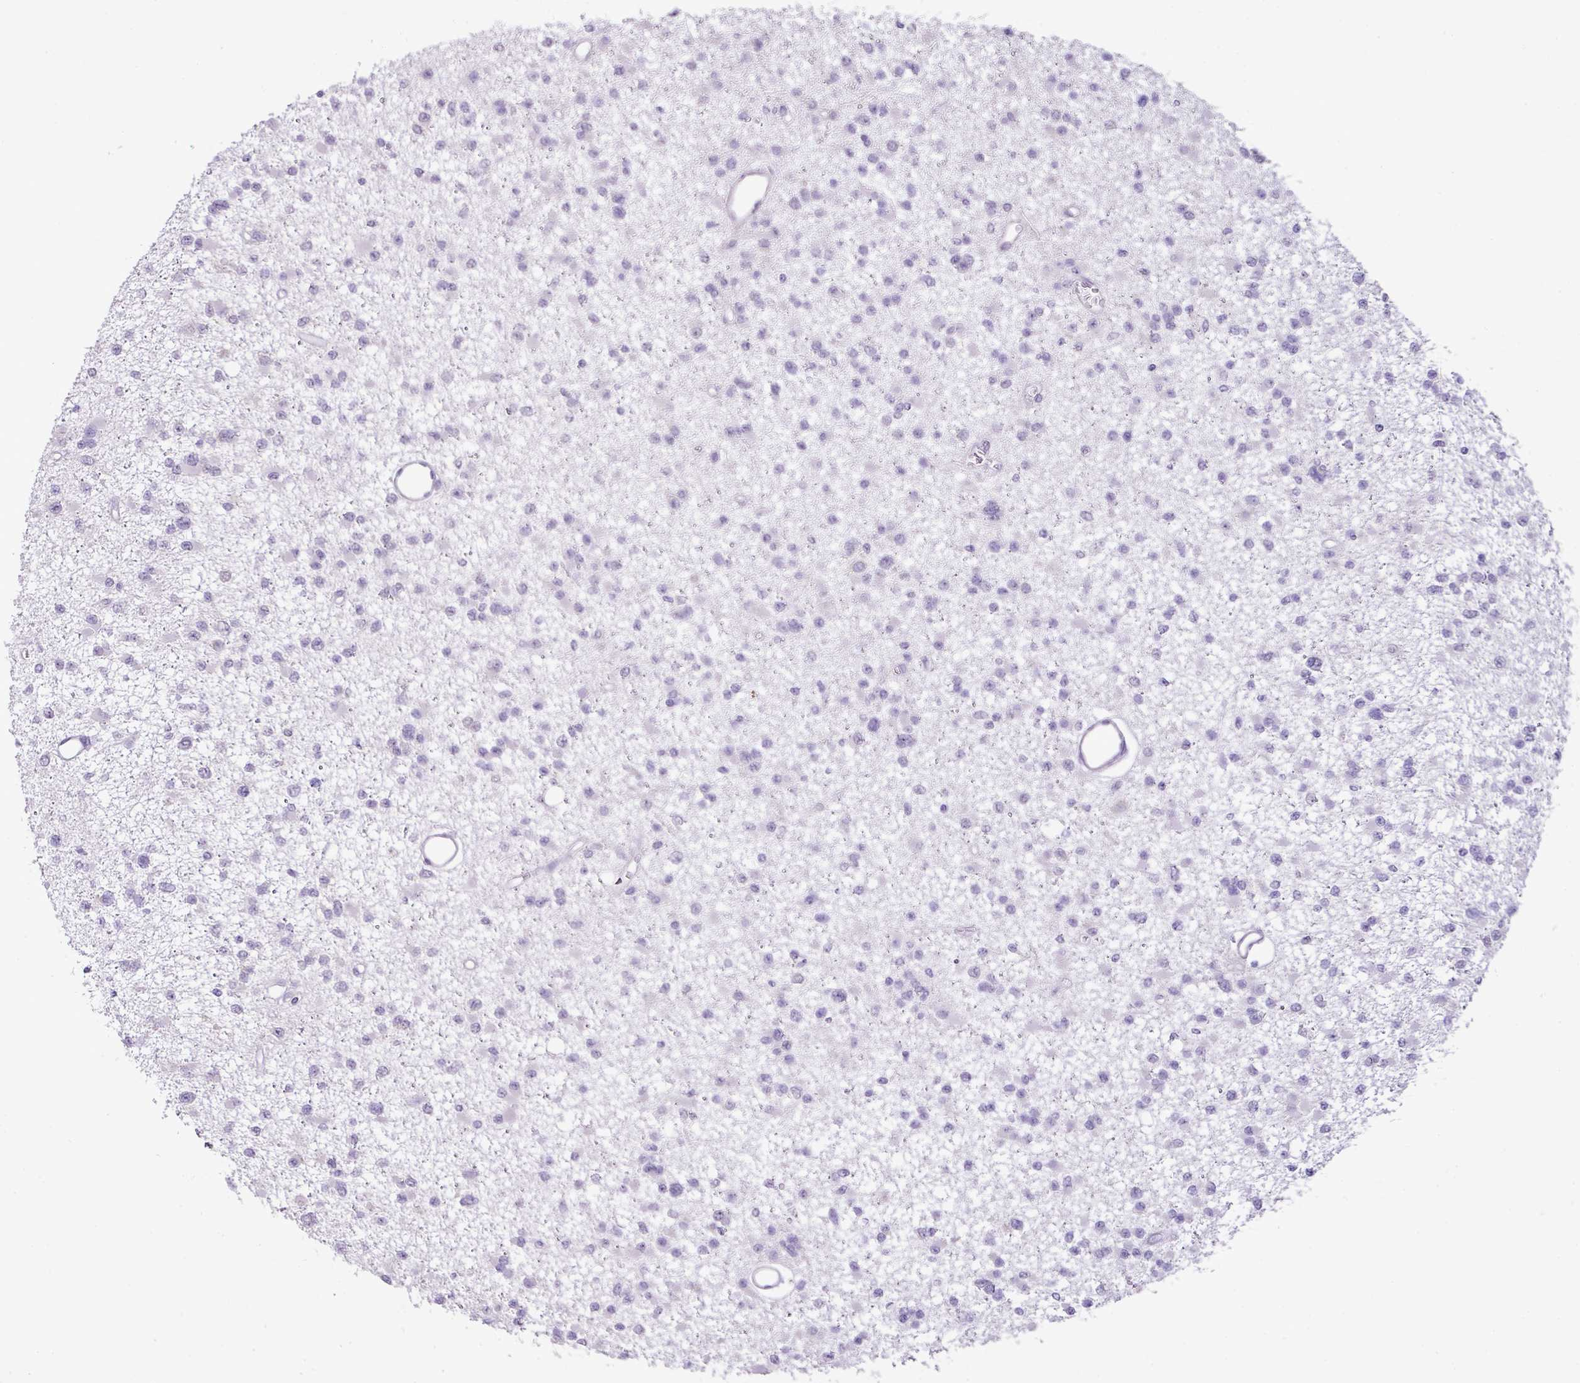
{"staining": {"intensity": "negative", "quantity": "none", "location": "none"}, "tissue": "glioma", "cell_type": "Tumor cells", "image_type": "cancer", "snomed": [{"axis": "morphology", "description": "Glioma, malignant, Low grade"}, {"axis": "topography", "description": "Brain"}], "caption": "High power microscopy image of an immunohistochemistry (IHC) histopathology image of malignant glioma (low-grade), revealing no significant staining in tumor cells.", "gene": "DIP2A", "patient": {"sex": "female", "age": 22}}